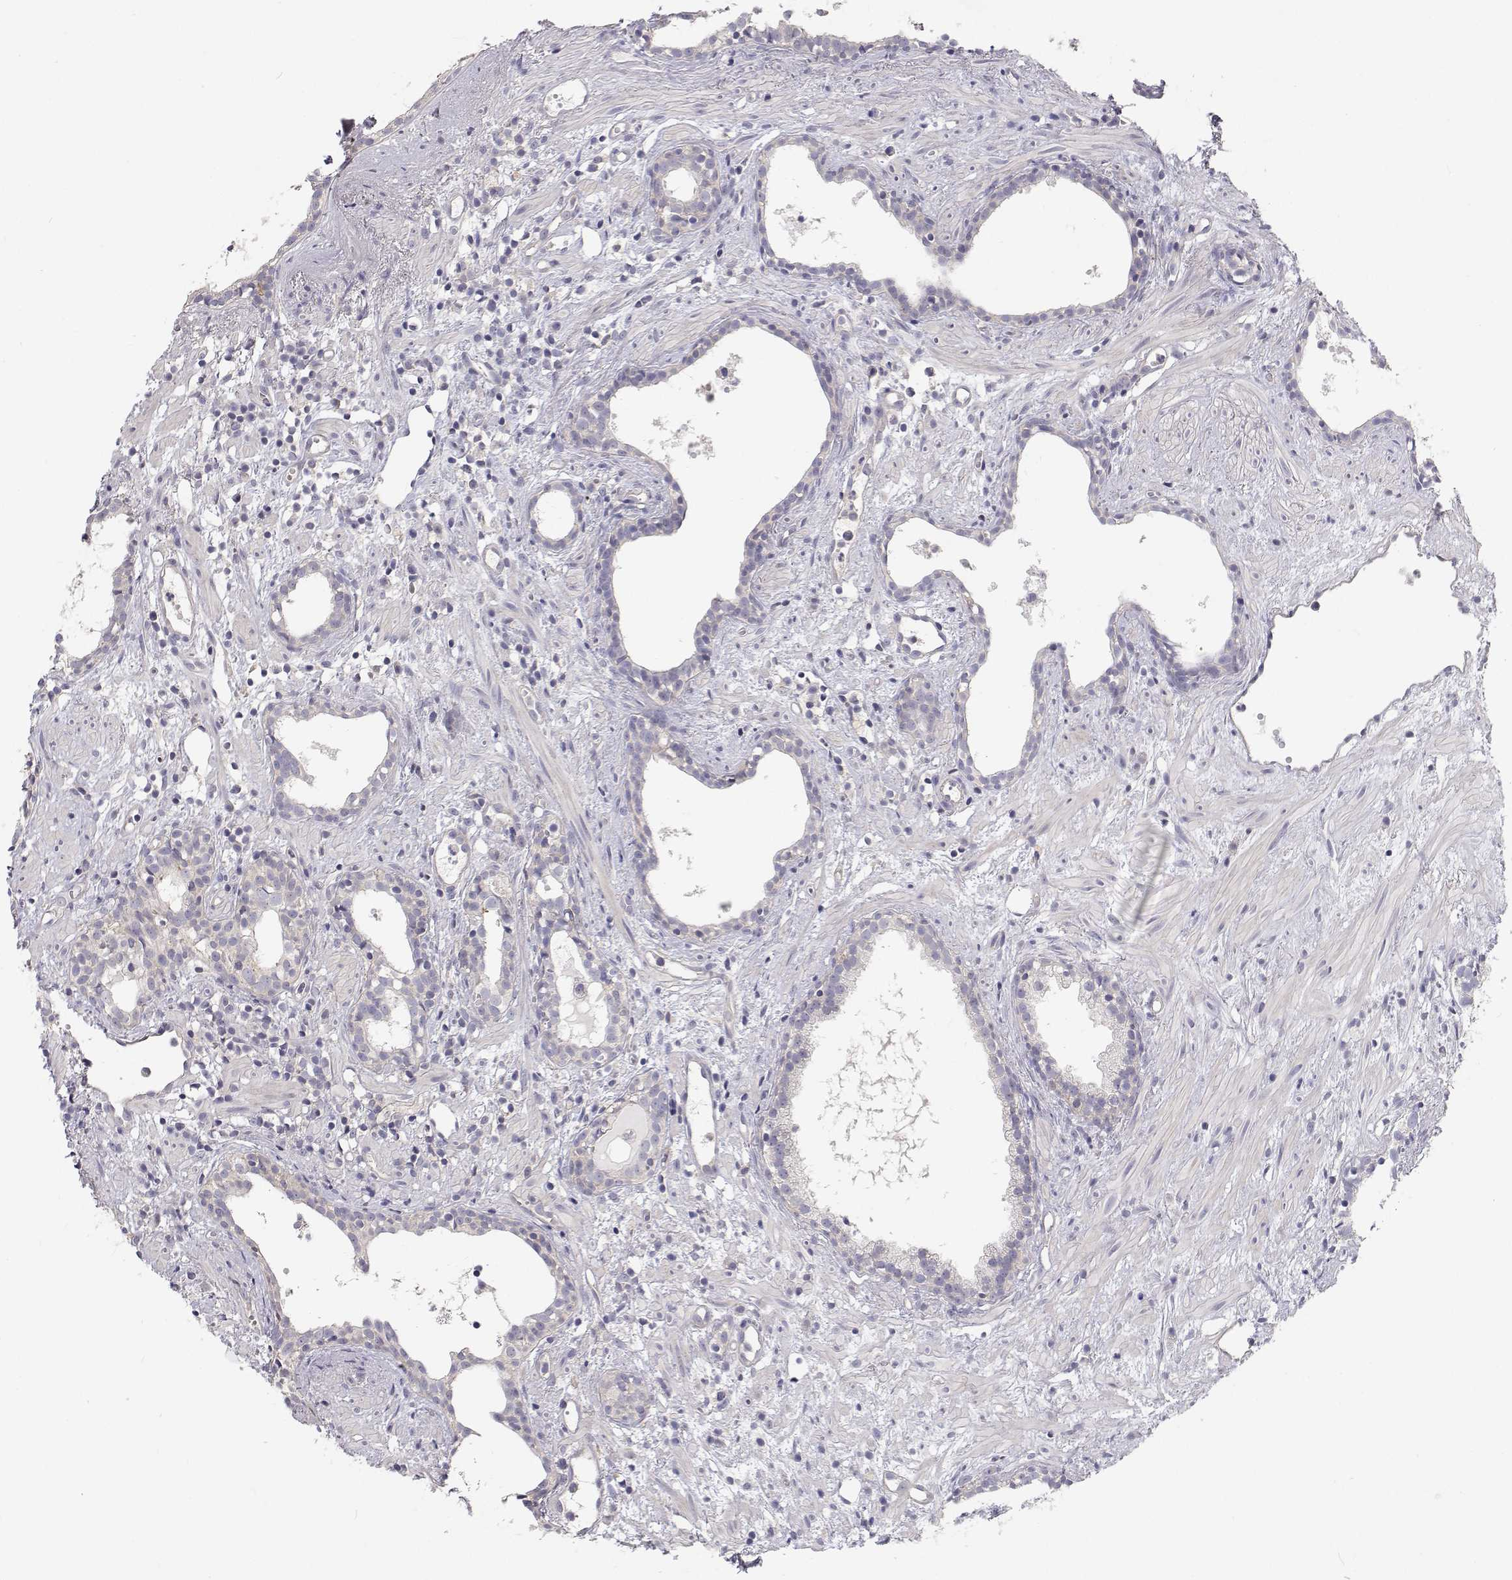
{"staining": {"intensity": "negative", "quantity": "none", "location": "none"}, "tissue": "prostate cancer", "cell_type": "Tumor cells", "image_type": "cancer", "snomed": [{"axis": "morphology", "description": "Adenocarcinoma, High grade"}, {"axis": "topography", "description": "Prostate"}], "caption": "The immunohistochemistry micrograph has no significant expression in tumor cells of prostate cancer tissue.", "gene": "MYPN", "patient": {"sex": "male", "age": 83}}